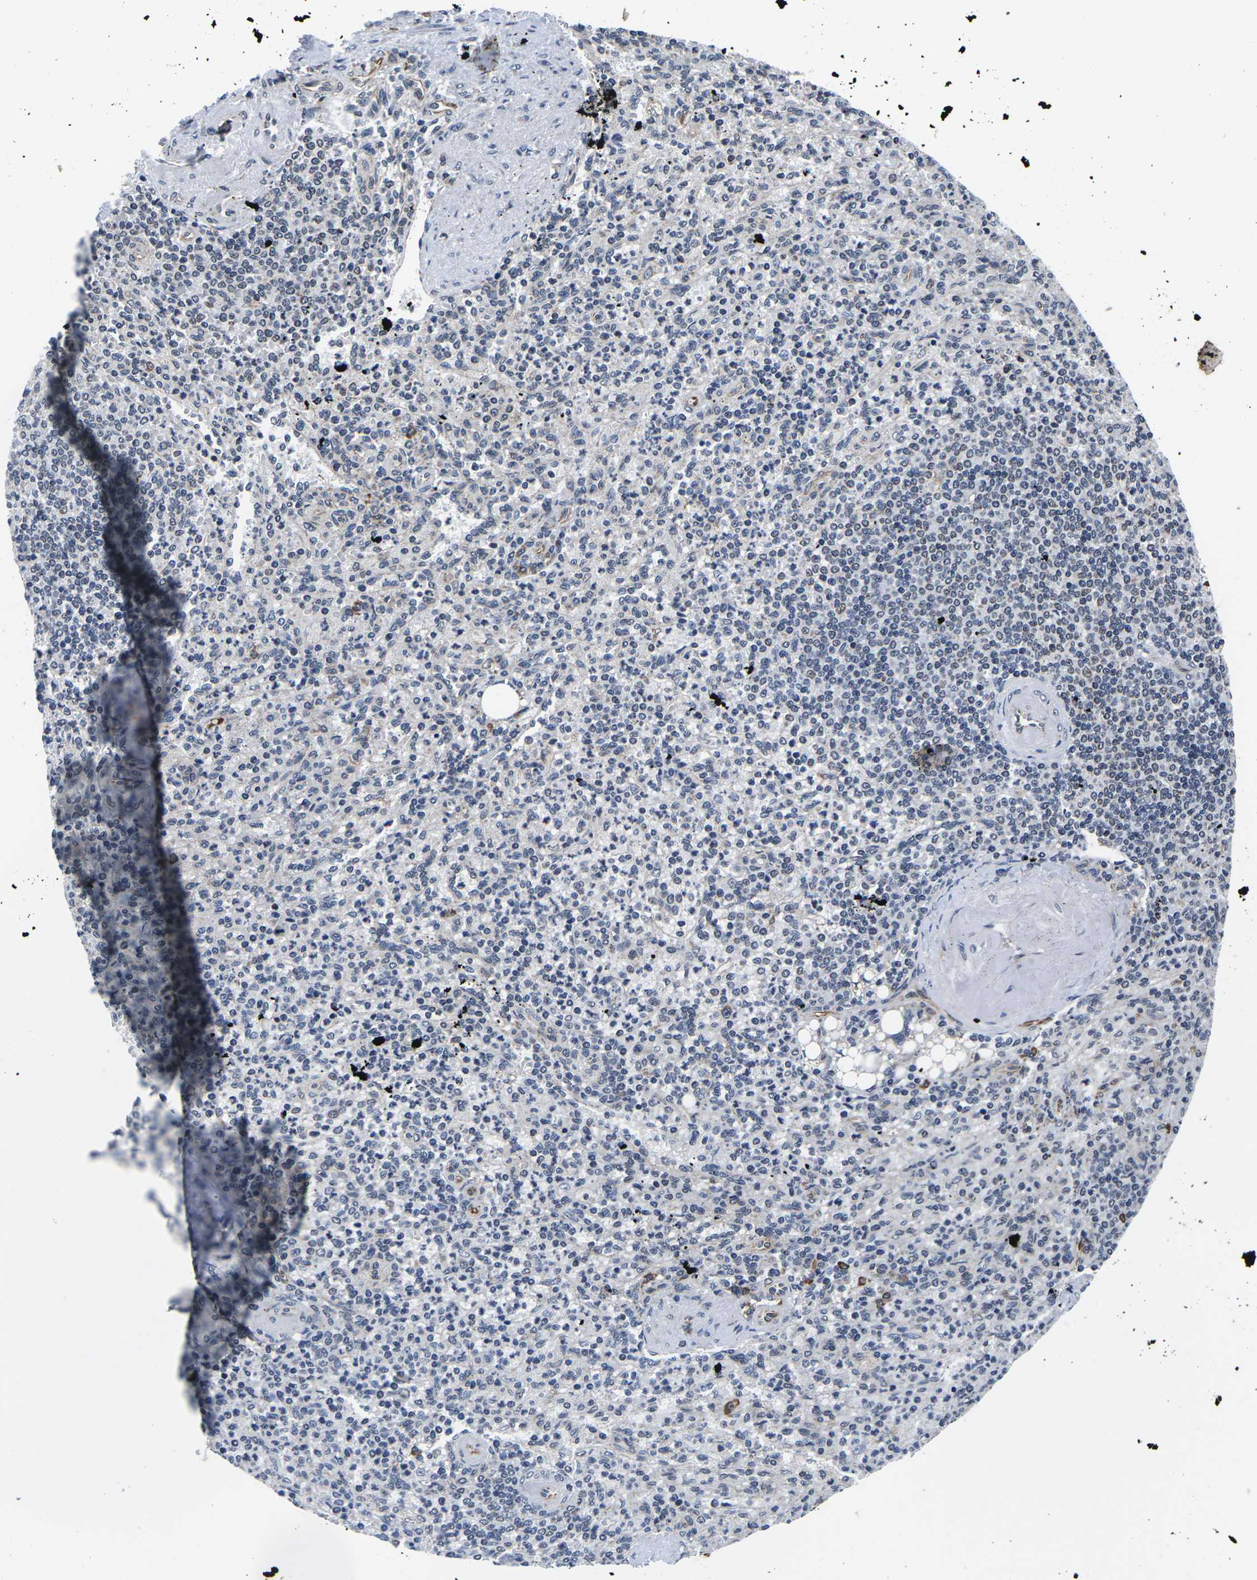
{"staining": {"intensity": "weak", "quantity": "<25%", "location": "nuclear"}, "tissue": "spleen", "cell_type": "Cells in red pulp", "image_type": "normal", "snomed": [{"axis": "morphology", "description": "Normal tissue, NOS"}, {"axis": "topography", "description": "Spleen"}], "caption": "High power microscopy histopathology image of an IHC photomicrograph of unremarkable spleen, revealing no significant staining in cells in red pulp. Nuclei are stained in blue.", "gene": "CCNE1", "patient": {"sex": "female", "age": 74}}